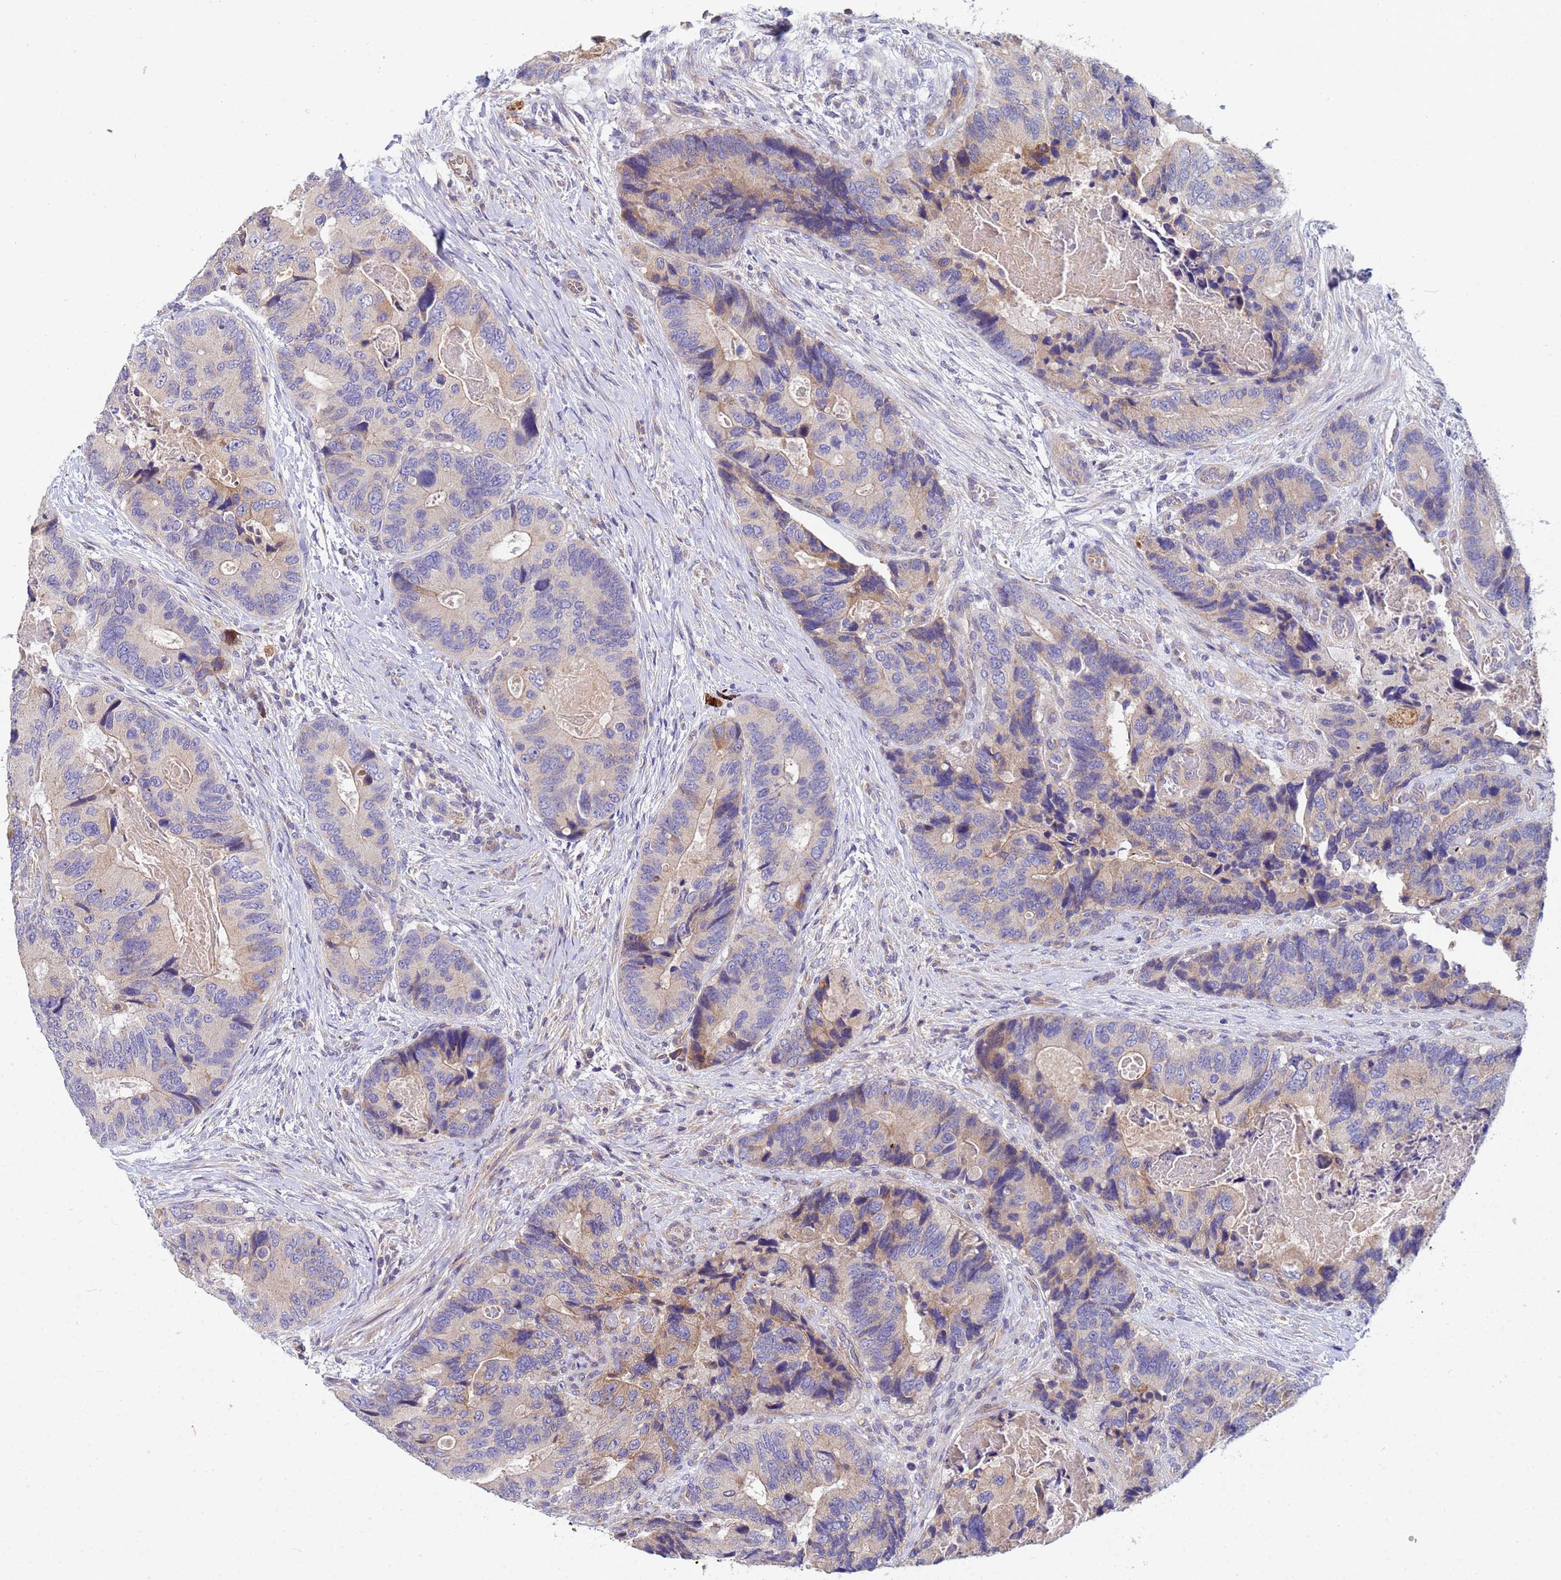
{"staining": {"intensity": "weak", "quantity": "<25%", "location": "cytoplasmic/membranous"}, "tissue": "colorectal cancer", "cell_type": "Tumor cells", "image_type": "cancer", "snomed": [{"axis": "morphology", "description": "Adenocarcinoma, NOS"}, {"axis": "topography", "description": "Colon"}], "caption": "DAB (3,3'-diaminobenzidine) immunohistochemical staining of human colorectal cancer reveals no significant positivity in tumor cells.", "gene": "CDC34", "patient": {"sex": "male", "age": 84}}